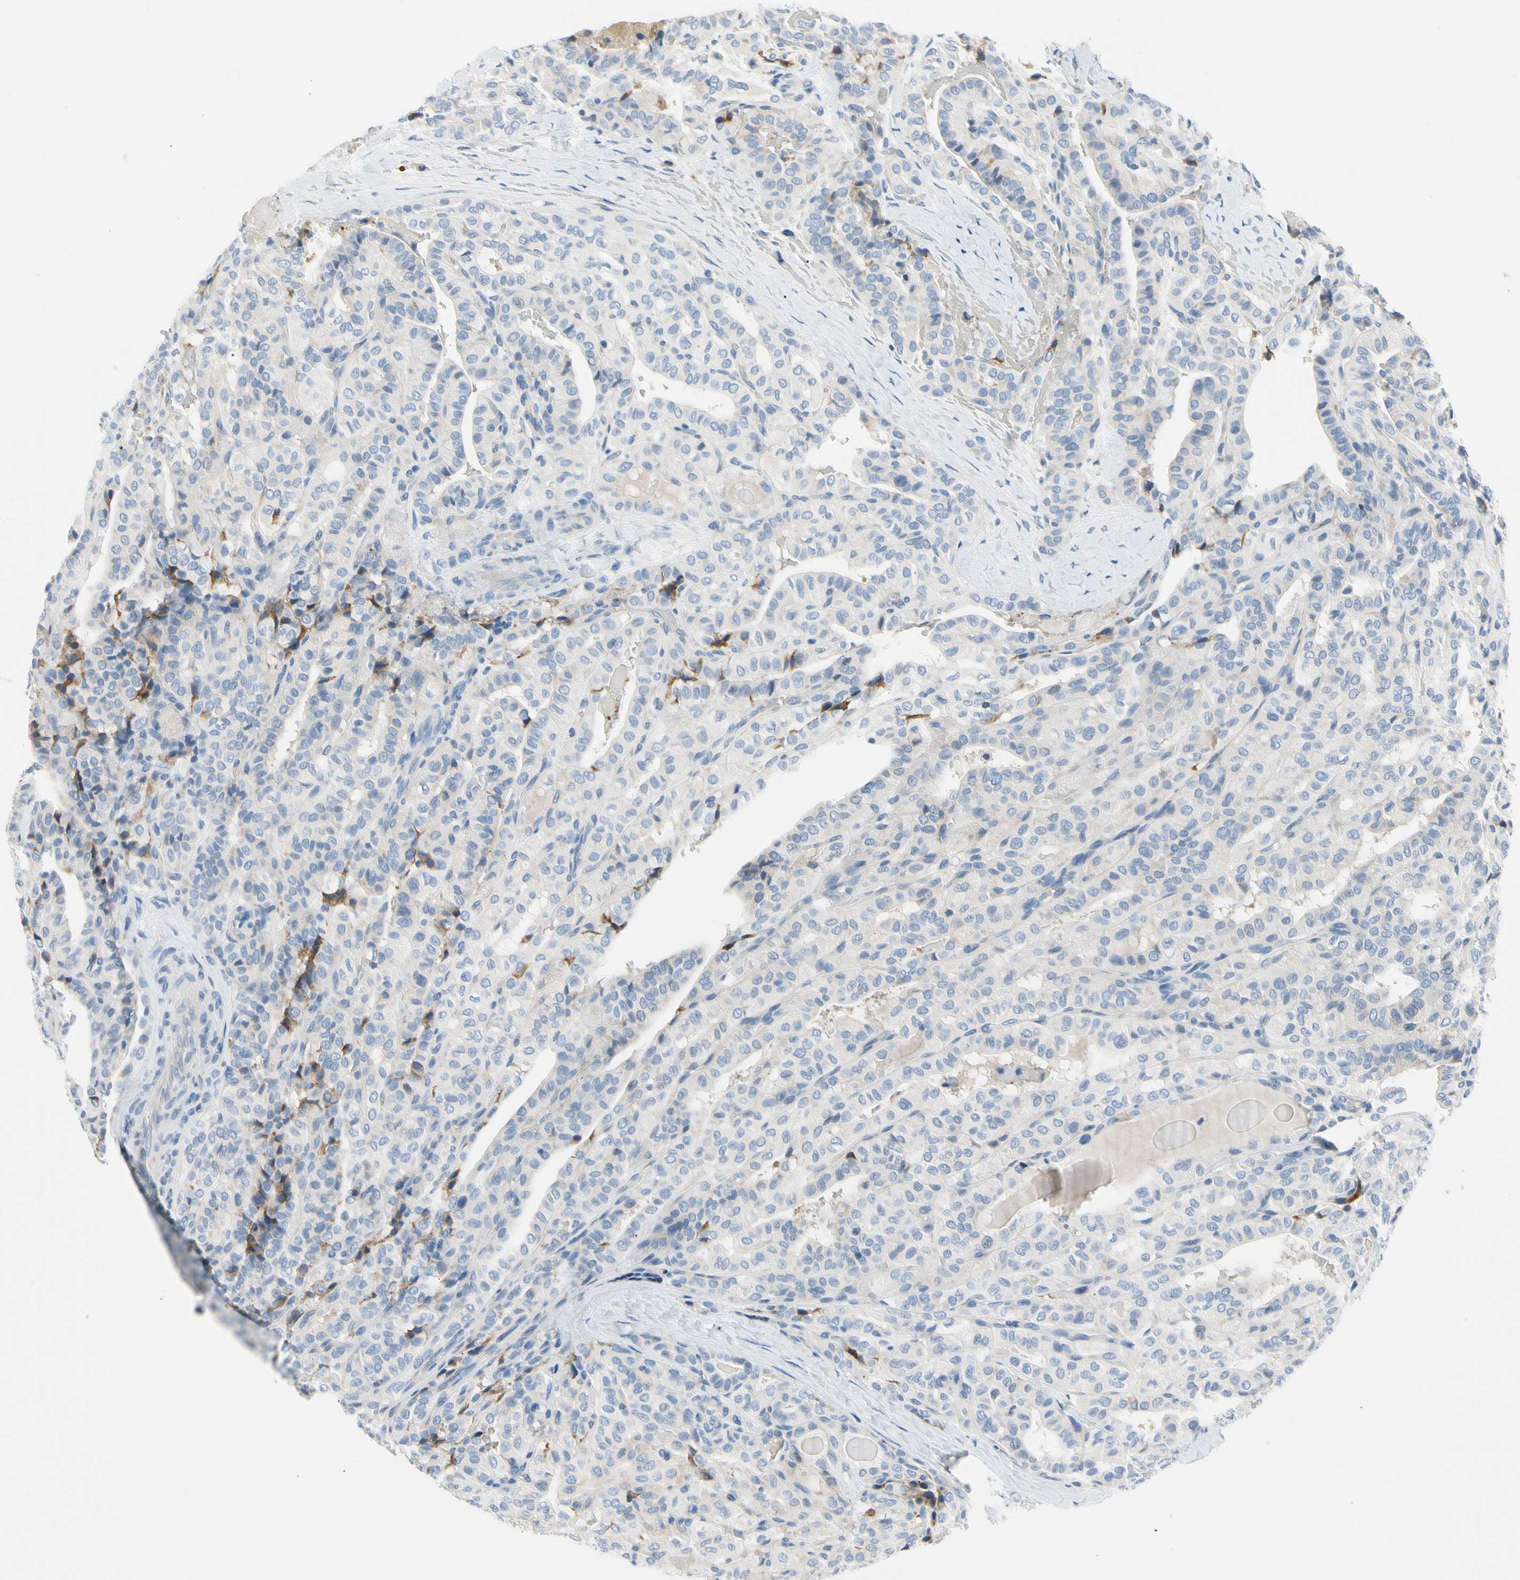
{"staining": {"intensity": "moderate", "quantity": "<25%", "location": "cytoplasmic/membranous"}, "tissue": "thyroid cancer", "cell_type": "Tumor cells", "image_type": "cancer", "snomed": [{"axis": "morphology", "description": "Papillary adenocarcinoma, NOS"}, {"axis": "topography", "description": "Thyroid gland"}], "caption": "An image of human thyroid papillary adenocarcinoma stained for a protein shows moderate cytoplasmic/membranous brown staining in tumor cells.", "gene": "STXBP1", "patient": {"sex": "male", "age": 77}}